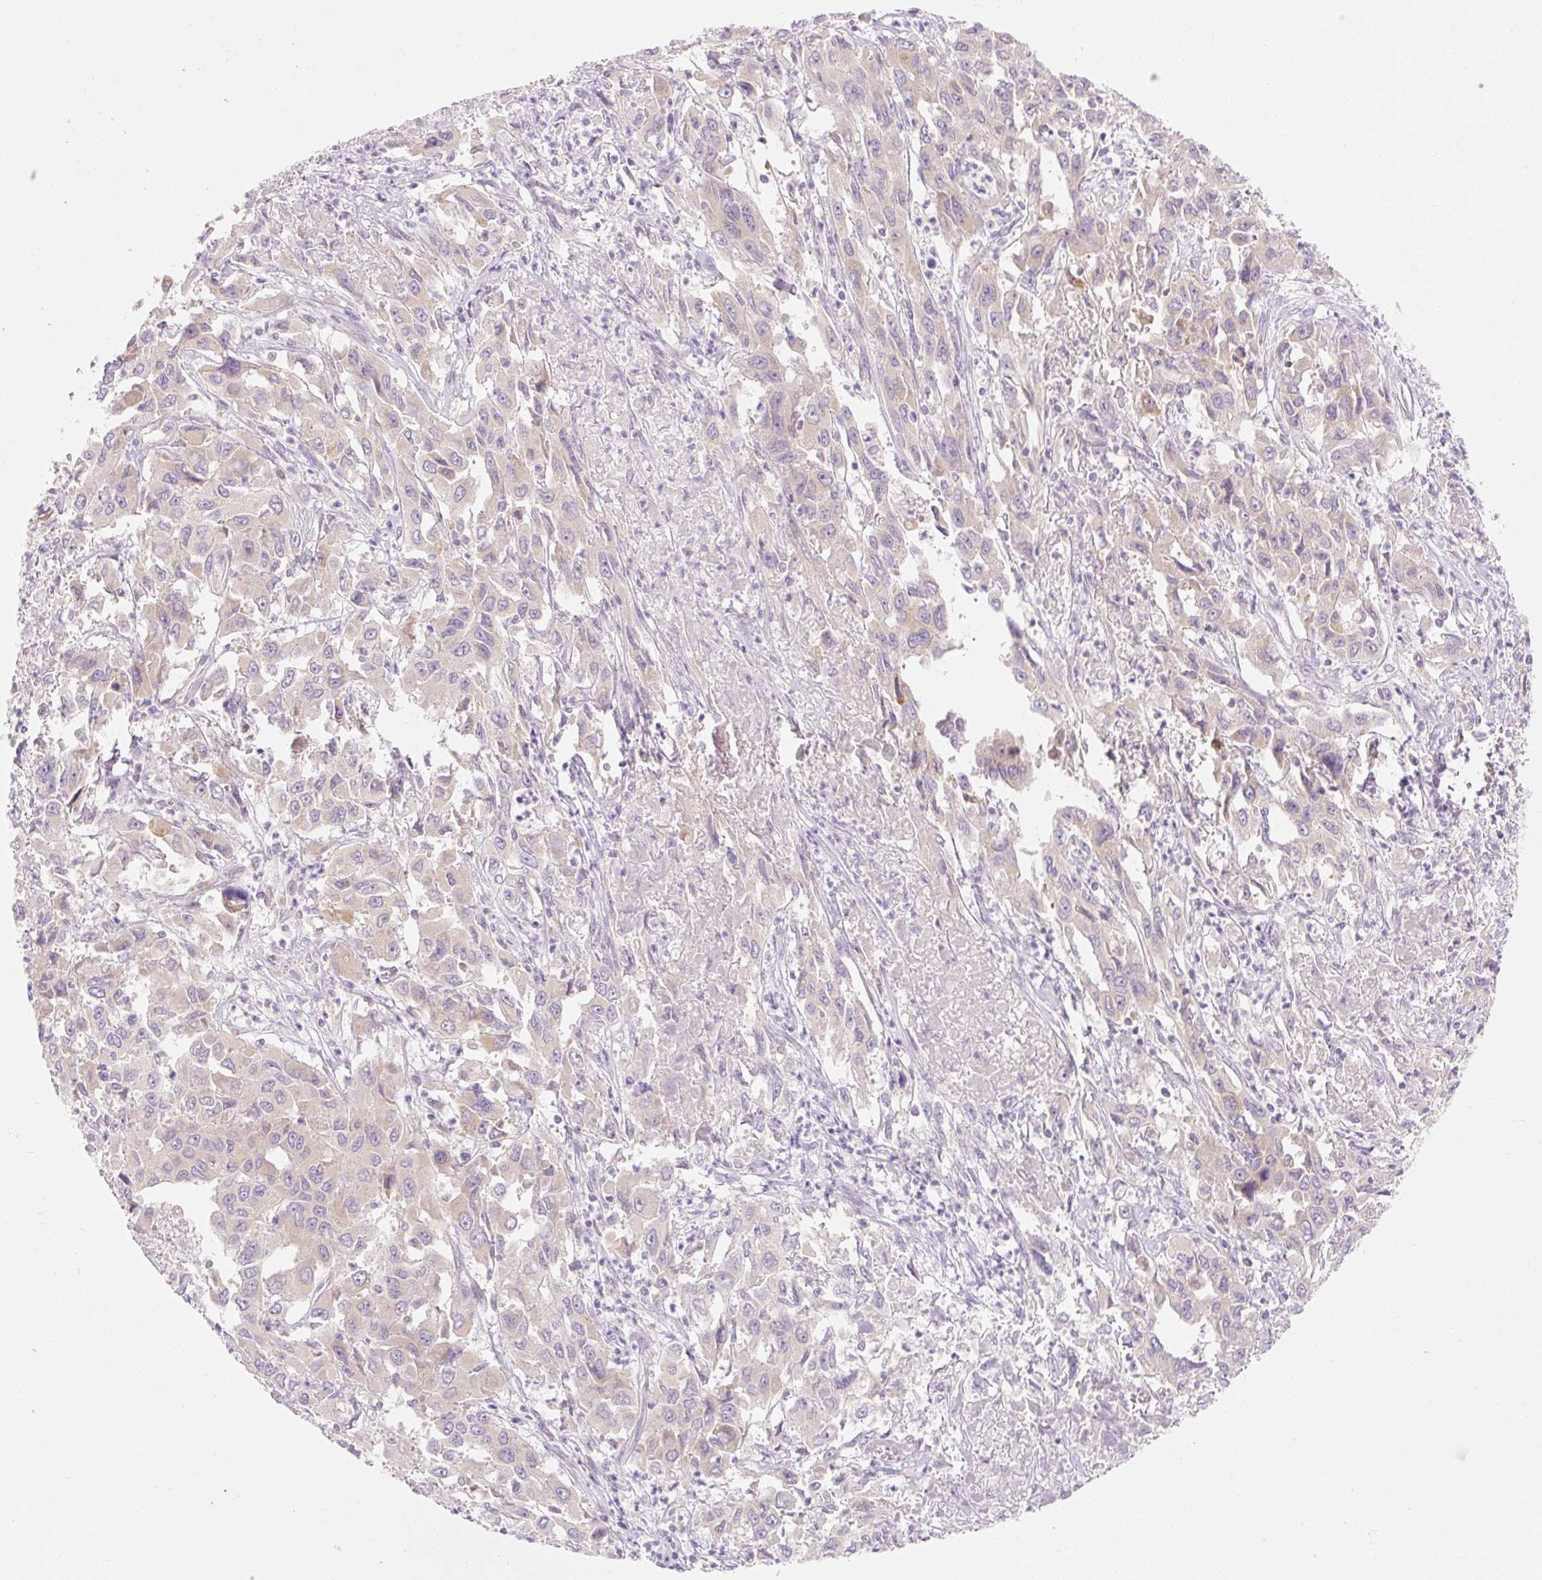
{"staining": {"intensity": "weak", "quantity": "<25%", "location": "cytoplasmic/membranous"}, "tissue": "liver cancer", "cell_type": "Tumor cells", "image_type": "cancer", "snomed": [{"axis": "morphology", "description": "Carcinoma, Hepatocellular, NOS"}, {"axis": "topography", "description": "Liver"}], "caption": "IHC of liver cancer shows no staining in tumor cells. (Brightfield microscopy of DAB immunohistochemistry at high magnification).", "gene": "MYO1D", "patient": {"sex": "male", "age": 63}}